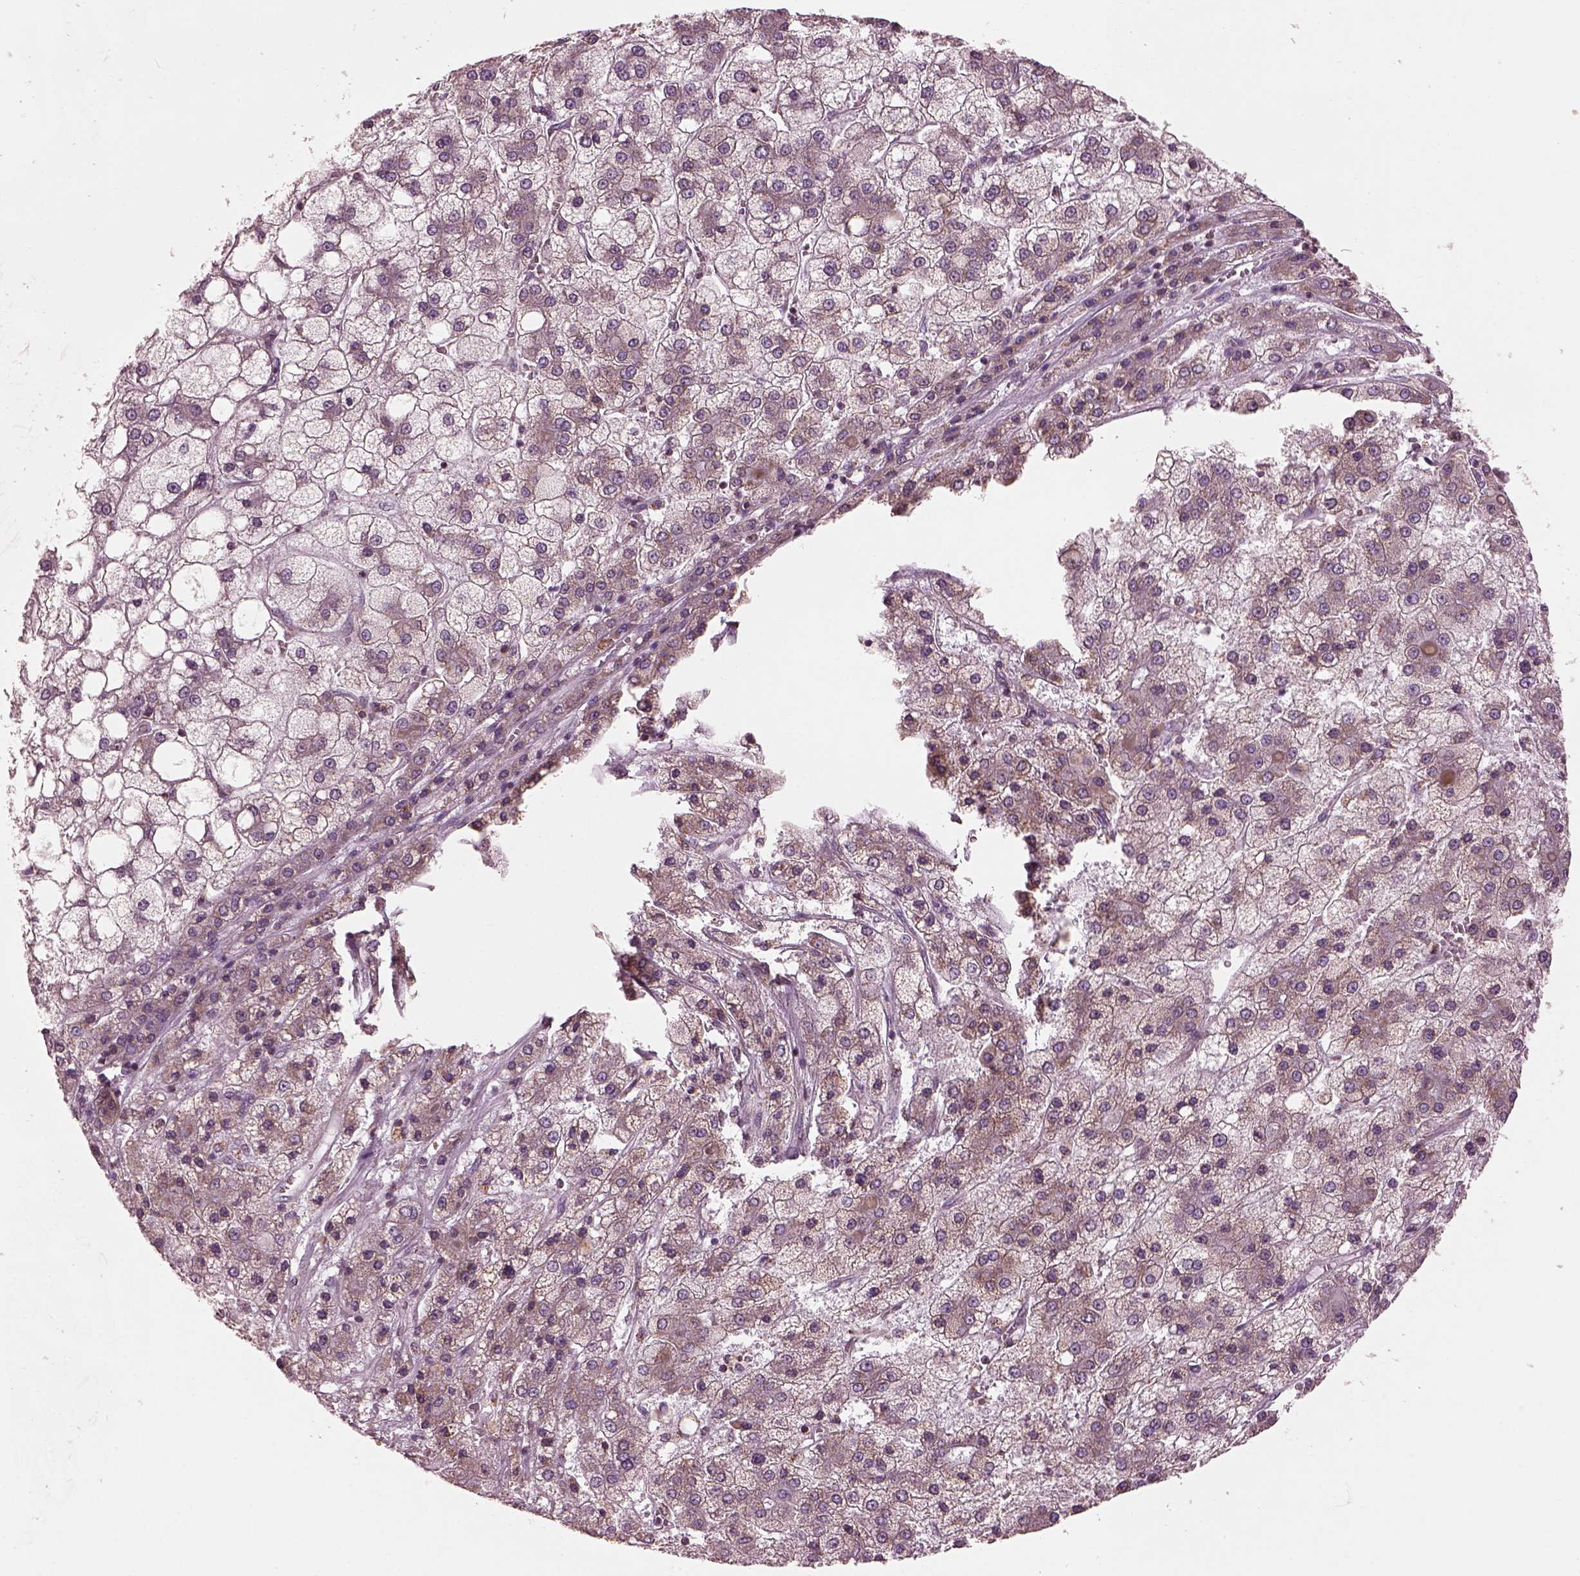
{"staining": {"intensity": "moderate", "quantity": ">75%", "location": "cytoplasmic/membranous"}, "tissue": "liver cancer", "cell_type": "Tumor cells", "image_type": "cancer", "snomed": [{"axis": "morphology", "description": "Carcinoma, Hepatocellular, NOS"}, {"axis": "topography", "description": "Liver"}], "caption": "Liver hepatocellular carcinoma stained with a brown dye shows moderate cytoplasmic/membranous positive staining in approximately >75% of tumor cells.", "gene": "ATP5MF", "patient": {"sex": "male", "age": 73}}